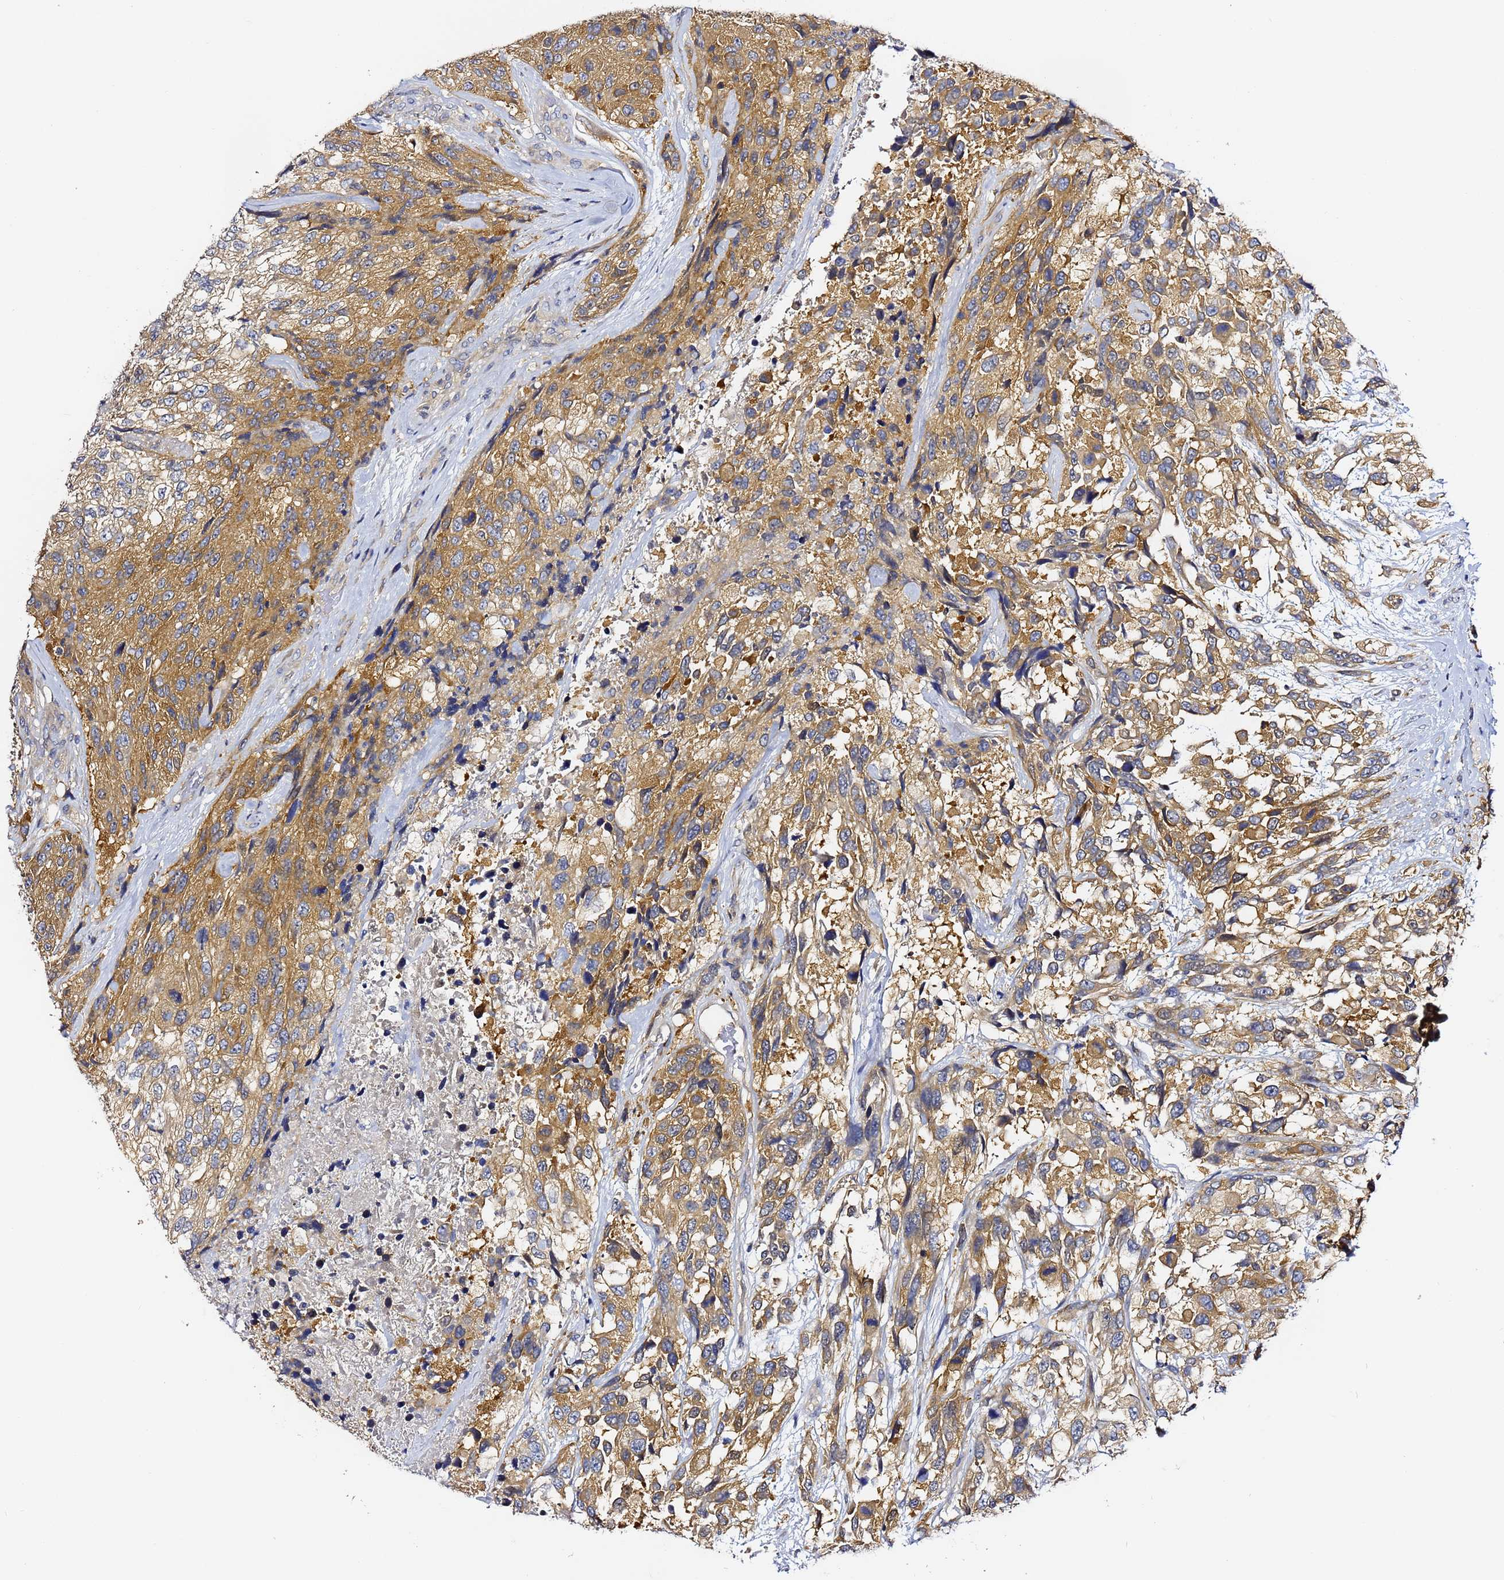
{"staining": {"intensity": "moderate", "quantity": ">75%", "location": "cytoplasmic/membranous"}, "tissue": "urothelial cancer", "cell_type": "Tumor cells", "image_type": "cancer", "snomed": [{"axis": "morphology", "description": "Urothelial carcinoma, High grade"}, {"axis": "topography", "description": "Urinary bladder"}], "caption": "Tumor cells reveal medium levels of moderate cytoplasmic/membranous staining in approximately >75% of cells in human urothelial cancer. (Stains: DAB in brown, nuclei in blue, Microscopy: brightfield microscopy at high magnification).", "gene": "LENG1", "patient": {"sex": "female", "age": 70}}